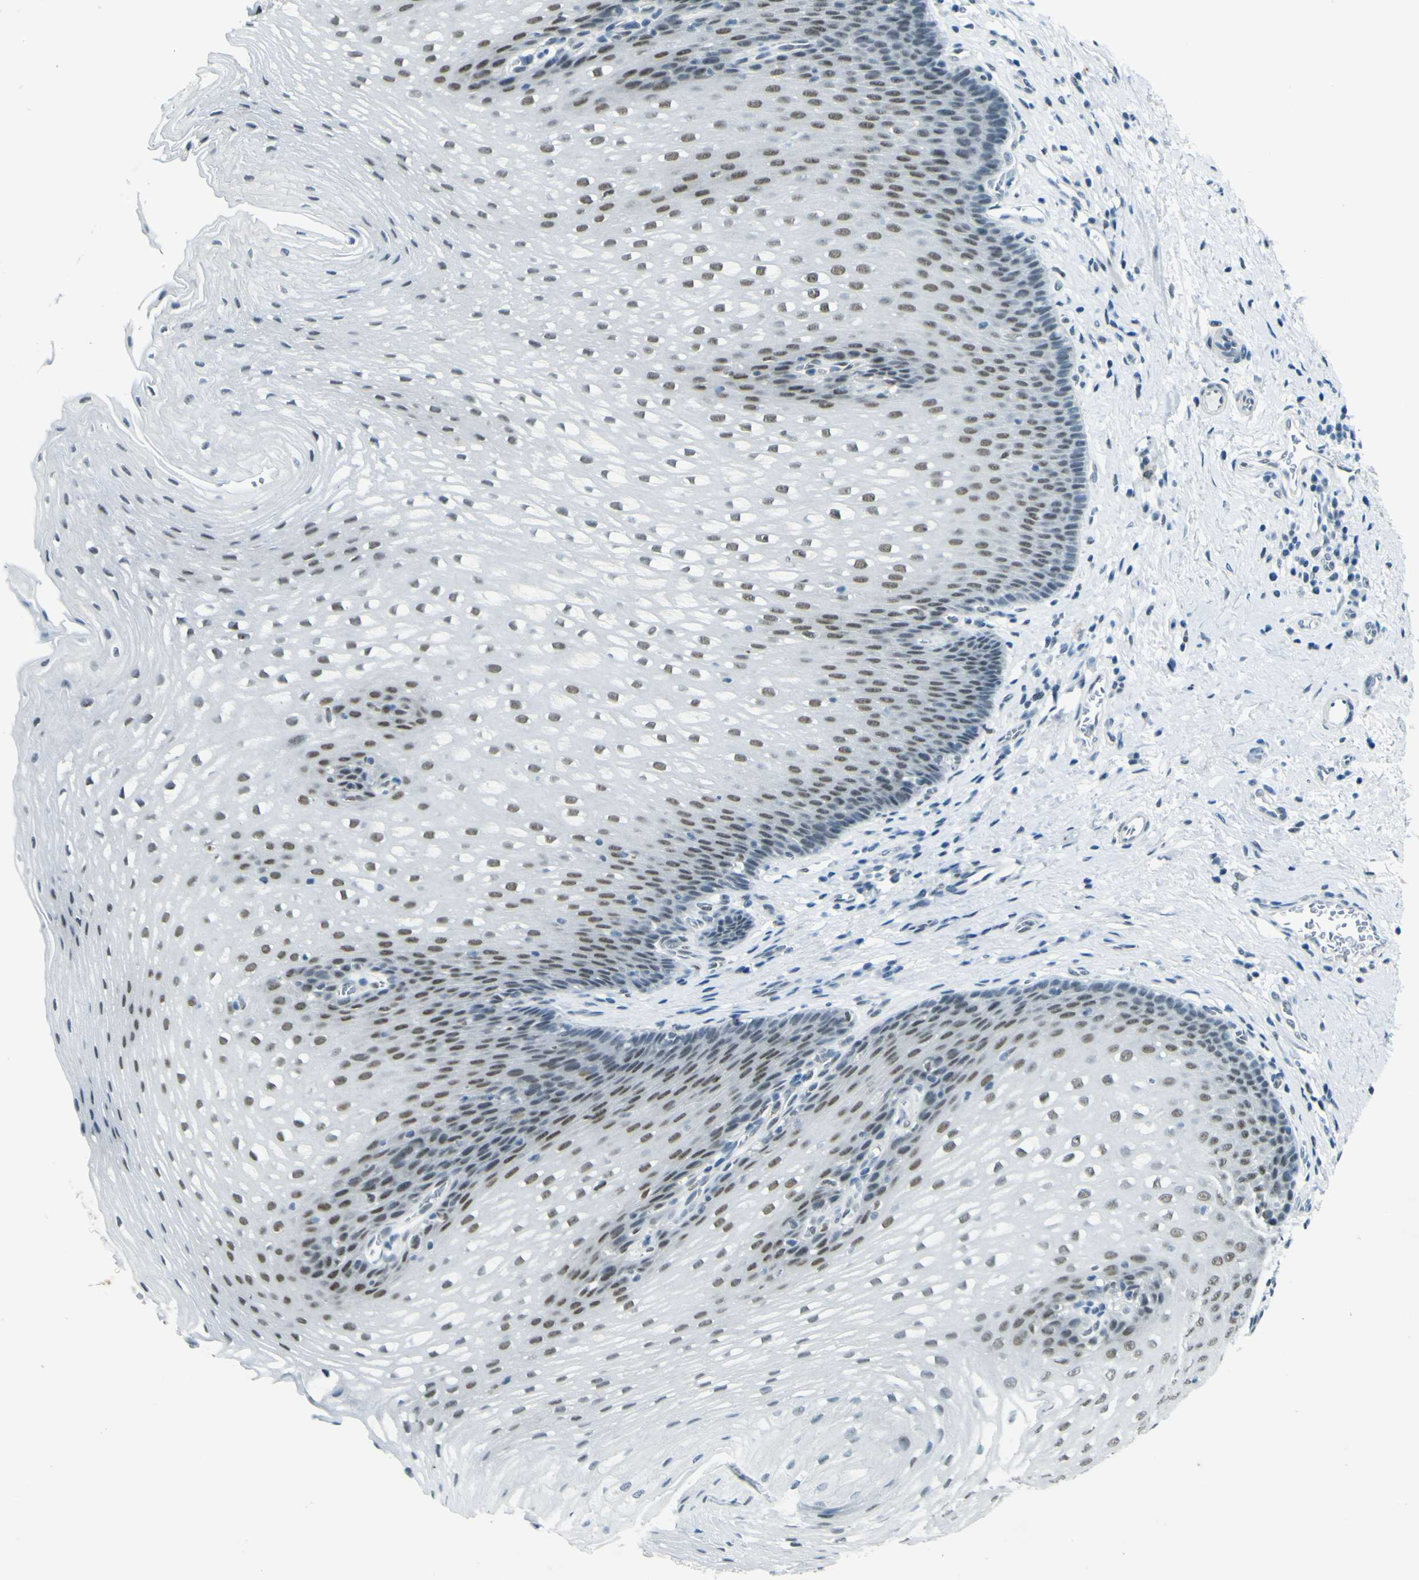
{"staining": {"intensity": "weak", "quantity": "25%-75%", "location": "nuclear"}, "tissue": "esophagus", "cell_type": "Squamous epithelial cells", "image_type": "normal", "snomed": [{"axis": "morphology", "description": "Normal tissue, NOS"}, {"axis": "topography", "description": "Esophagus"}], "caption": "Immunohistochemistry (IHC) image of unremarkable human esophagus stained for a protein (brown), which shows low levels of weak nuclear expression in approximately 25%-75% of squamous epithelial cells.", "gene": "CEBPG", "patient": {"sex": "male", "age": 48}}